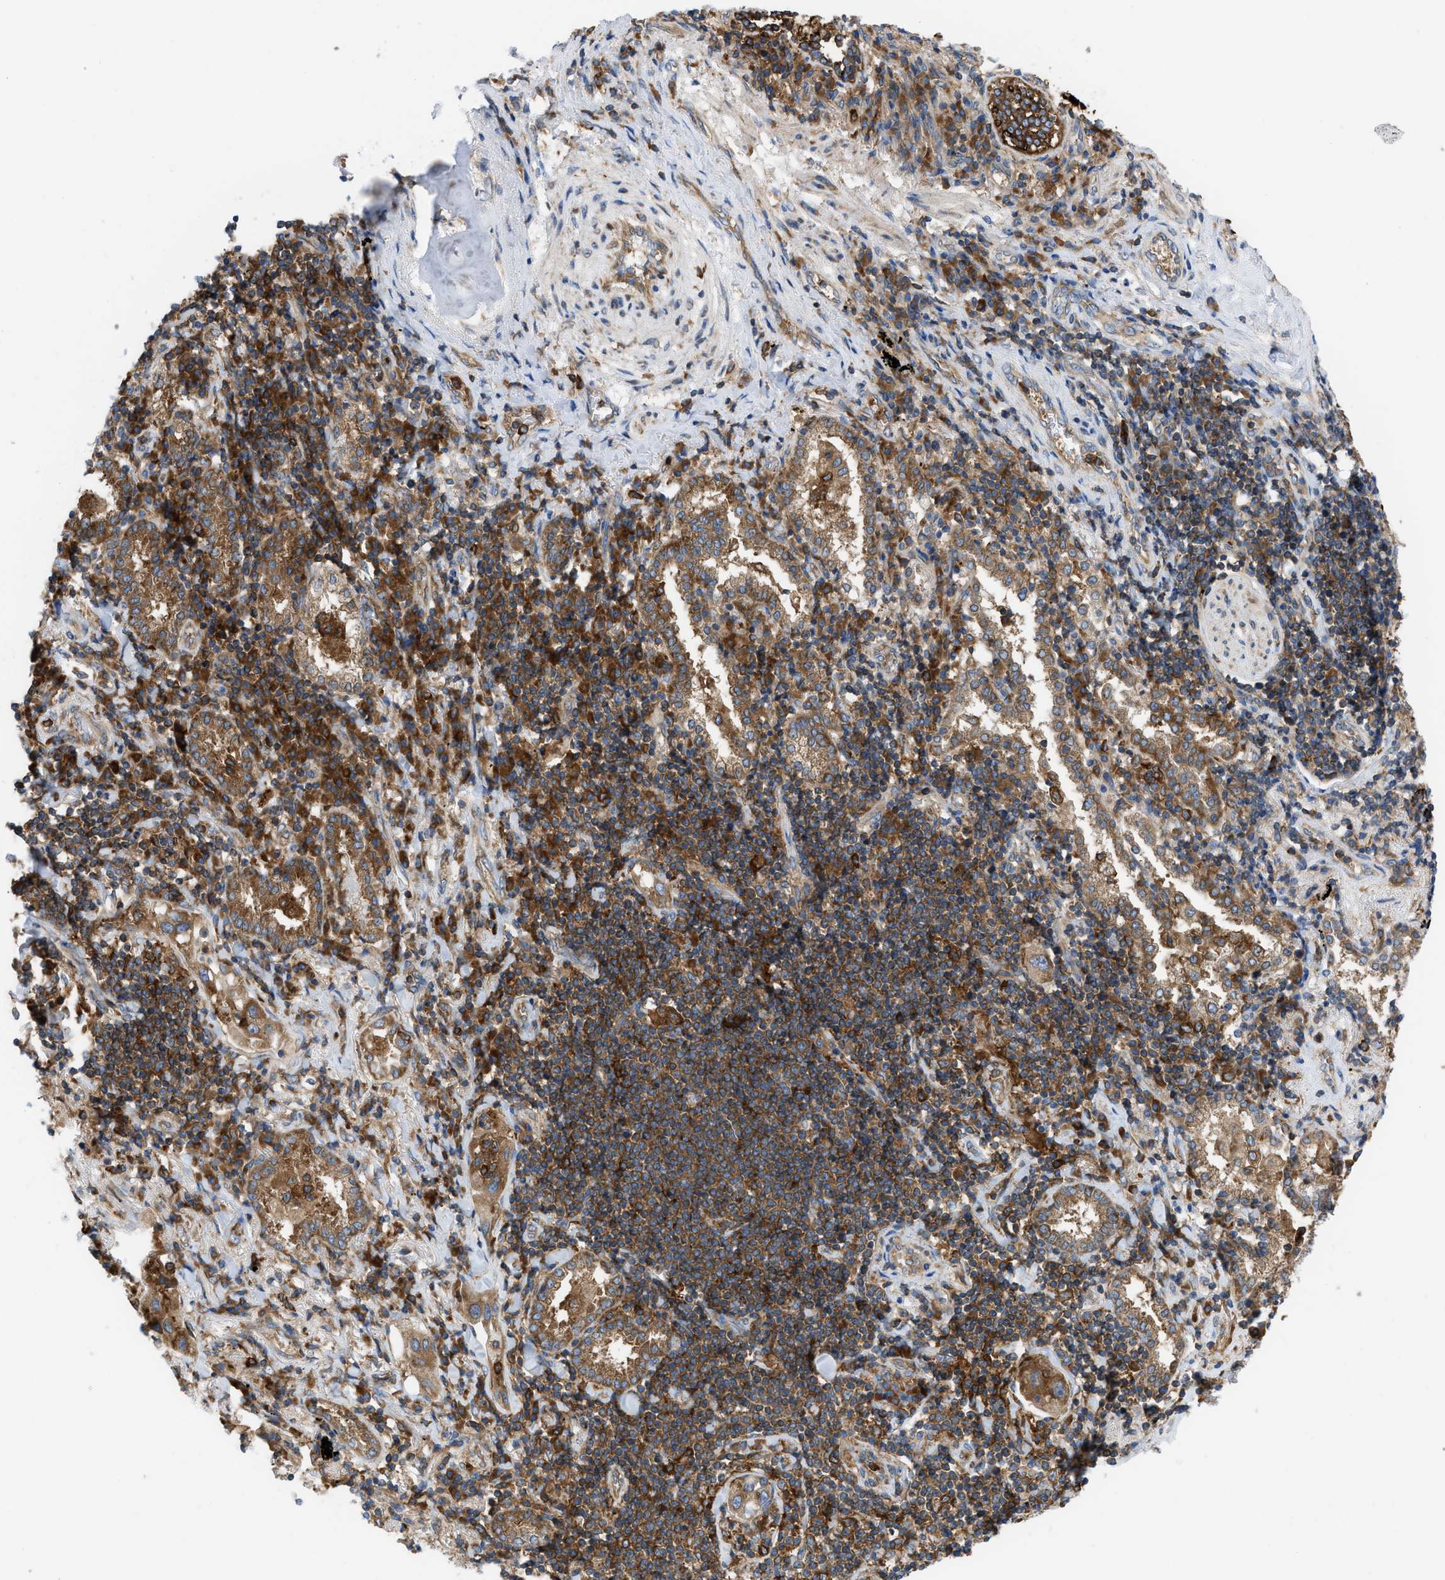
{"staining": {"intensity": "moderate", "quantity": ">75%", "location": "cytoplasmic/membranous"}, "tissue": "lung cancer", "cell_type": "Tumor cells", "image_type": "cancer", "snomed": [{"axis": "morphology", "description": "Adenocarcinoma, NOS"}, {"axis": "topography", "description": "Lung"}], "caption": "Protein expression analysis of lung cancer reveals moderate cytoplasmic/membranous expression in approximately >75% of tumor cells.", "gene": "GPAT4", "patient": {"sex": "female", "age": 65}}